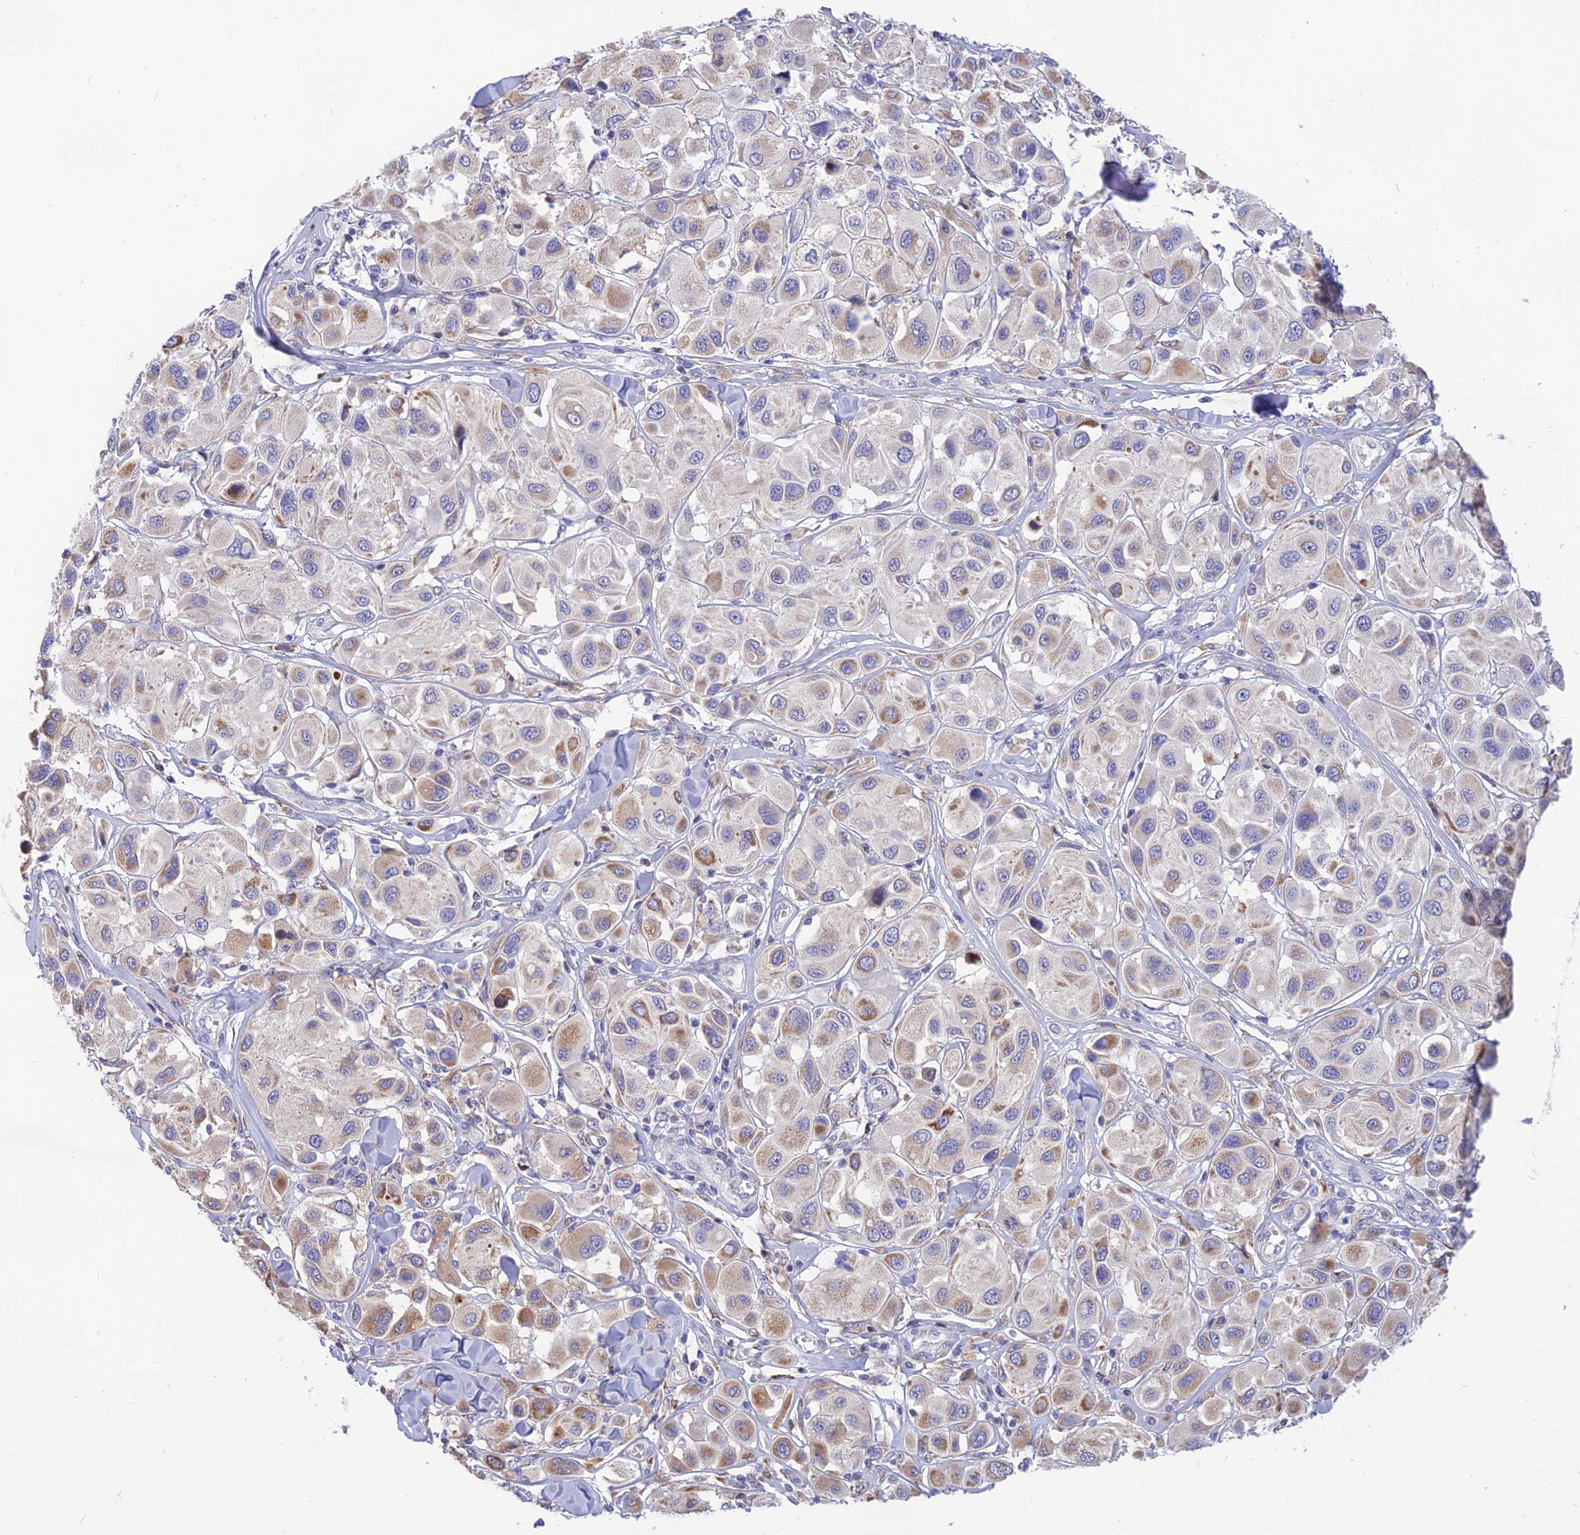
{"staining": {"intensity": "moderate", "quantity": "<25%", "location": "cytoplasmic/membranous"}, "tissue": "melanoma", "cell_type": "Tumor cells", "image_type": "cancer", "snomed": [{"axis": "morphology", "description": "Malignant melanoma, Metastatic site"}, {"axis": "topography", "description": "Skin"}], "caption": "Malignant melanoma (metastatic site) was stained to show a protein in brown. There is low levels of moderate cytoplasmic/membranous positivity in approximately <25% of tumor cells.", "gene": "DOC2B", "patient": {"sex": "male", "age": 41}}